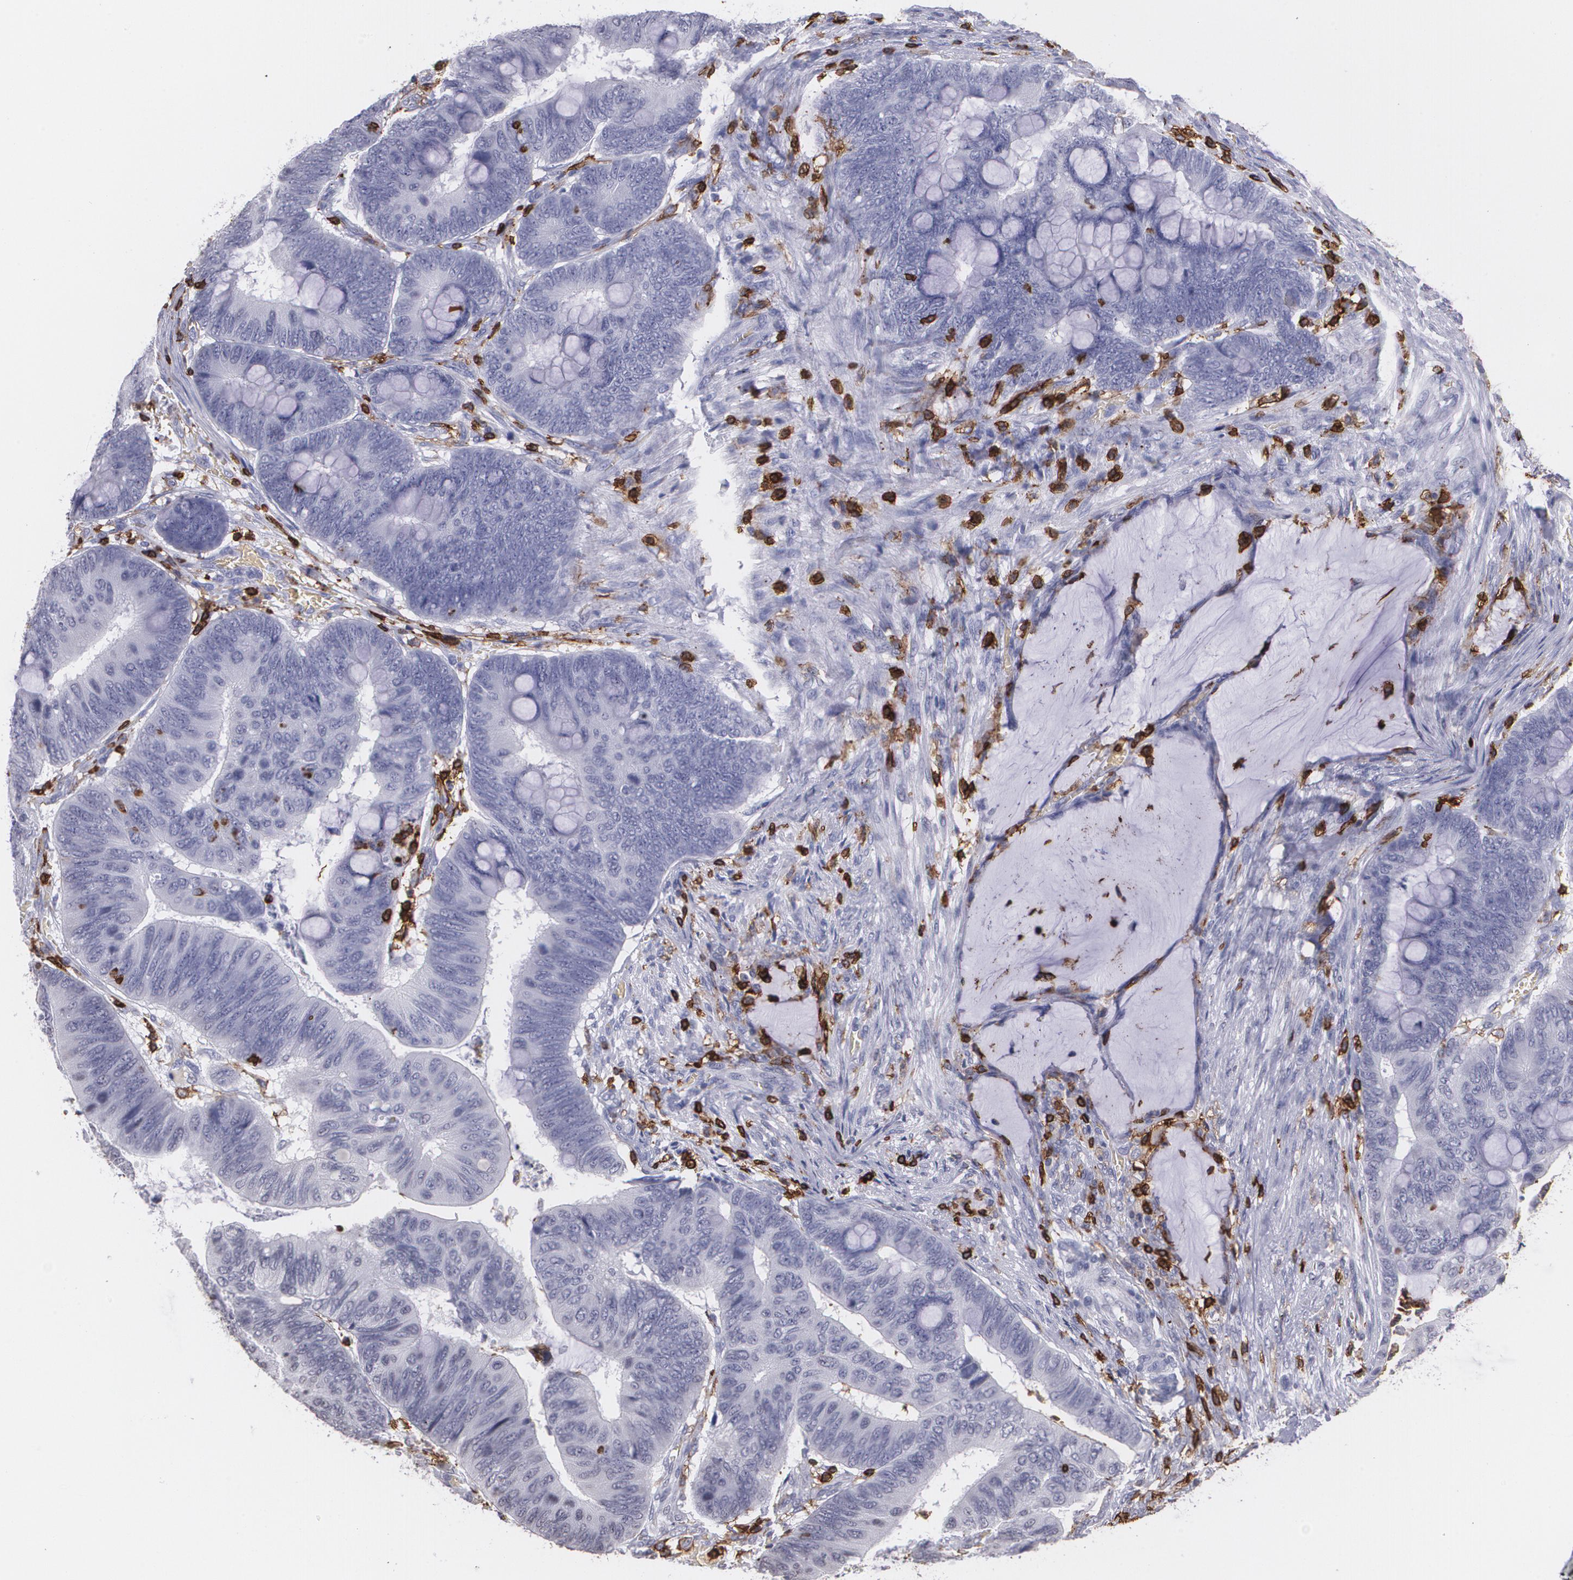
{"staining": {"intensity": "negative", "quantity": "none", "location": "none"}, "tissue": "colorectal cancer", "cell_type": "Tumor cells", "image_type": "cancer", "snomed": [{"axis": "morphology", "description": "Normal tissue, NOS"}, {"axis": "morphology", "description": "Adenocarcinoma, NOS"}, {"axis": "topography", "description": "Rectum"}], "caption": "A high-resolution image shows immunohistochemistry (IHC) staining of colorectal adenocarcinoma, which demonstrates no significant expression in tumor cells.", "gene": "PTPRC", "patient": {"sex": "male", "age": 92}}